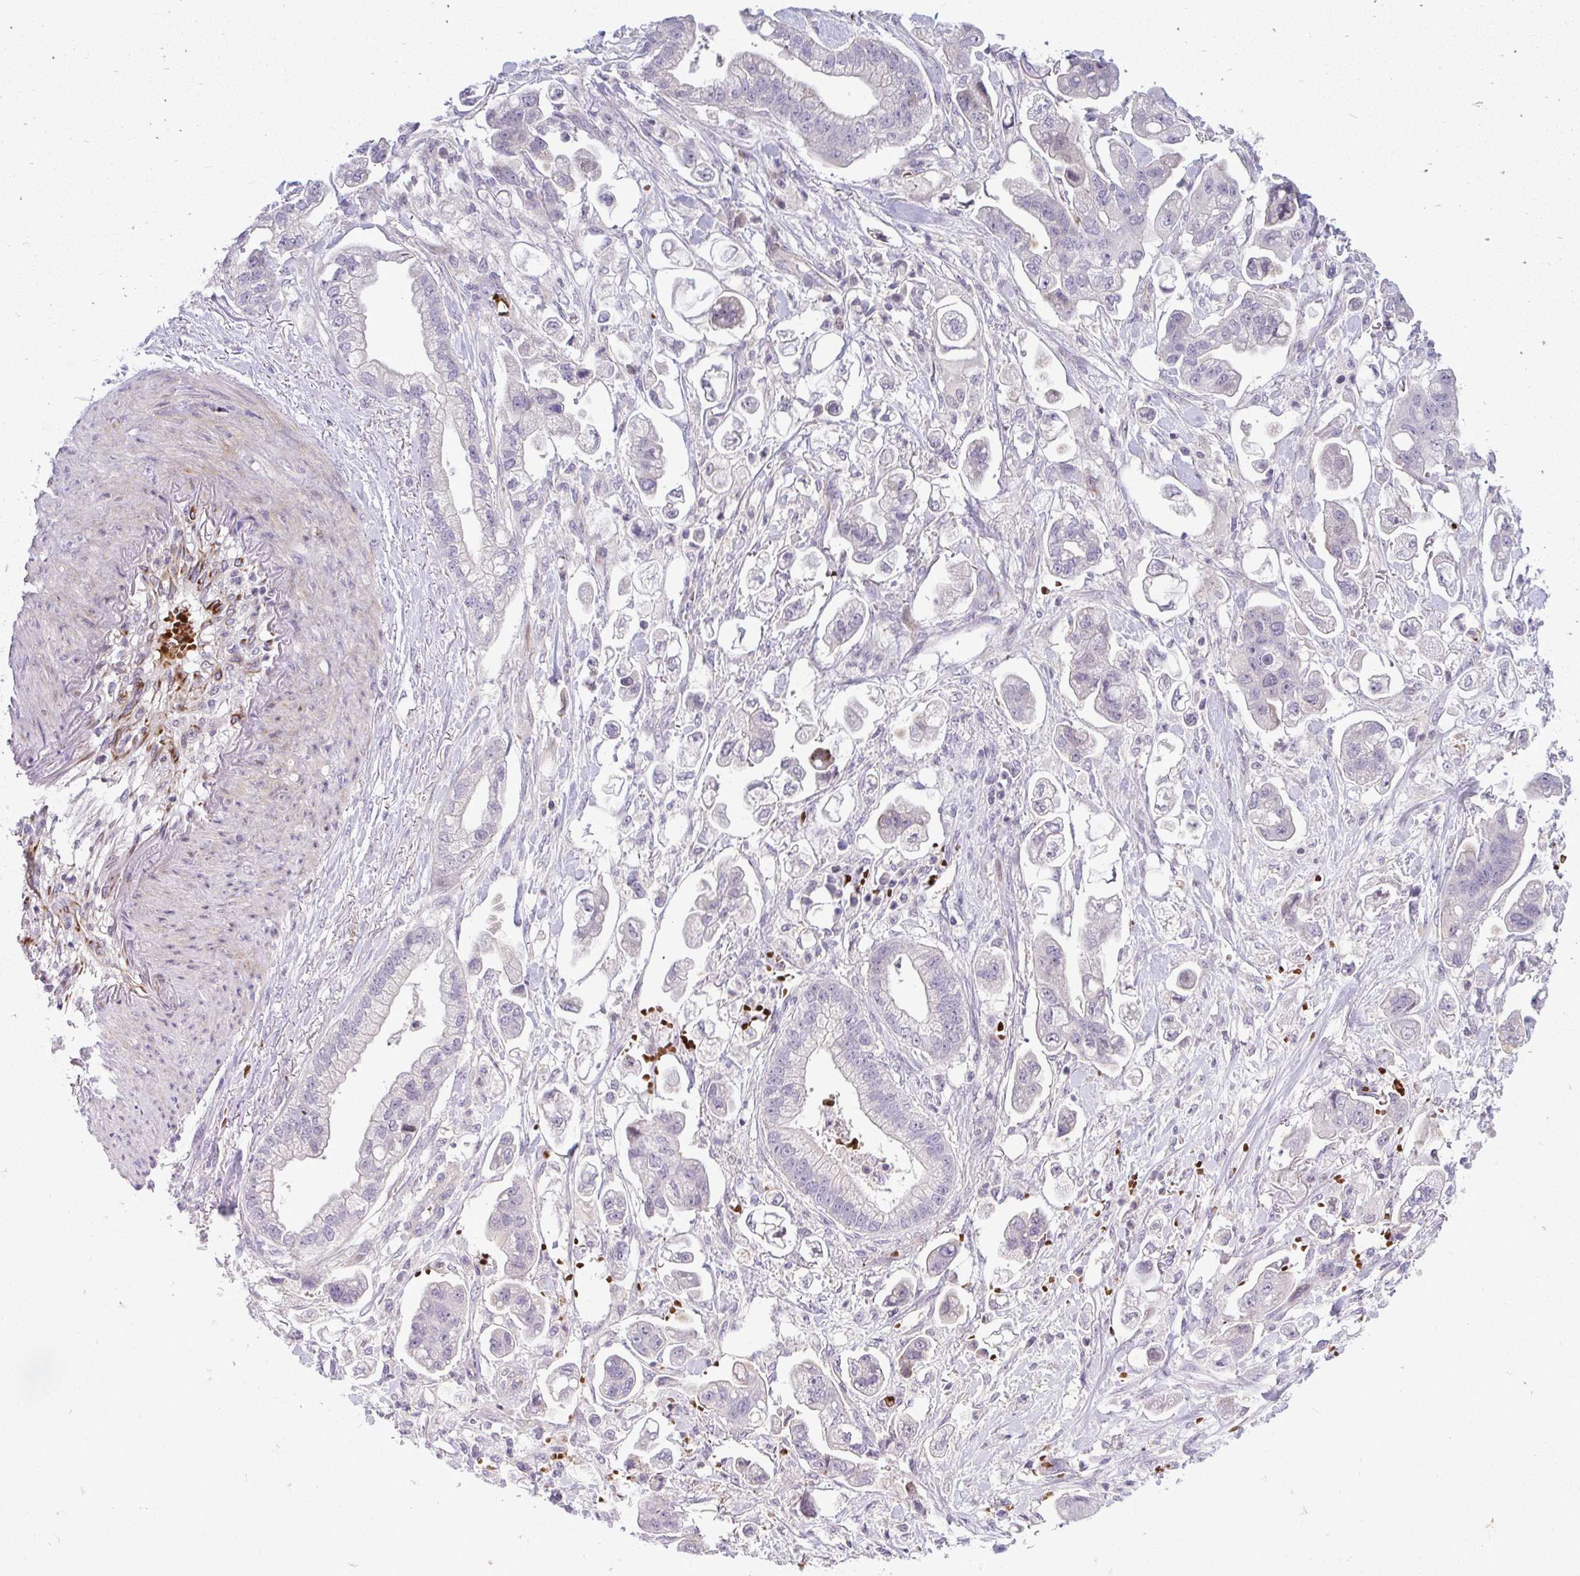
{"staining": {"intensity": "negative", "quantity": "none", "location": "none"}, "tissue": "stomach cancer", "cell_type": "Tumor cells", "image_type": "cancer", "snomed": [{"axis": "morphology", "description": "Adenocarcinoma, NOS"}, {"axis": "topography", "description": "Stomach"}], "caption": "An immunohistochemistry image of stomach adenocarcinoma is shown. There is no staining in tumor cells of stomach adenocarcinoma. The staining was performed using DAB to visualize the protein expression in brown, while the nuclei were stained in blue with hematoxylin (Magnification: 20x).", "gene": "SLC14A1", "patient": {"sex": "male", "age": 62}}